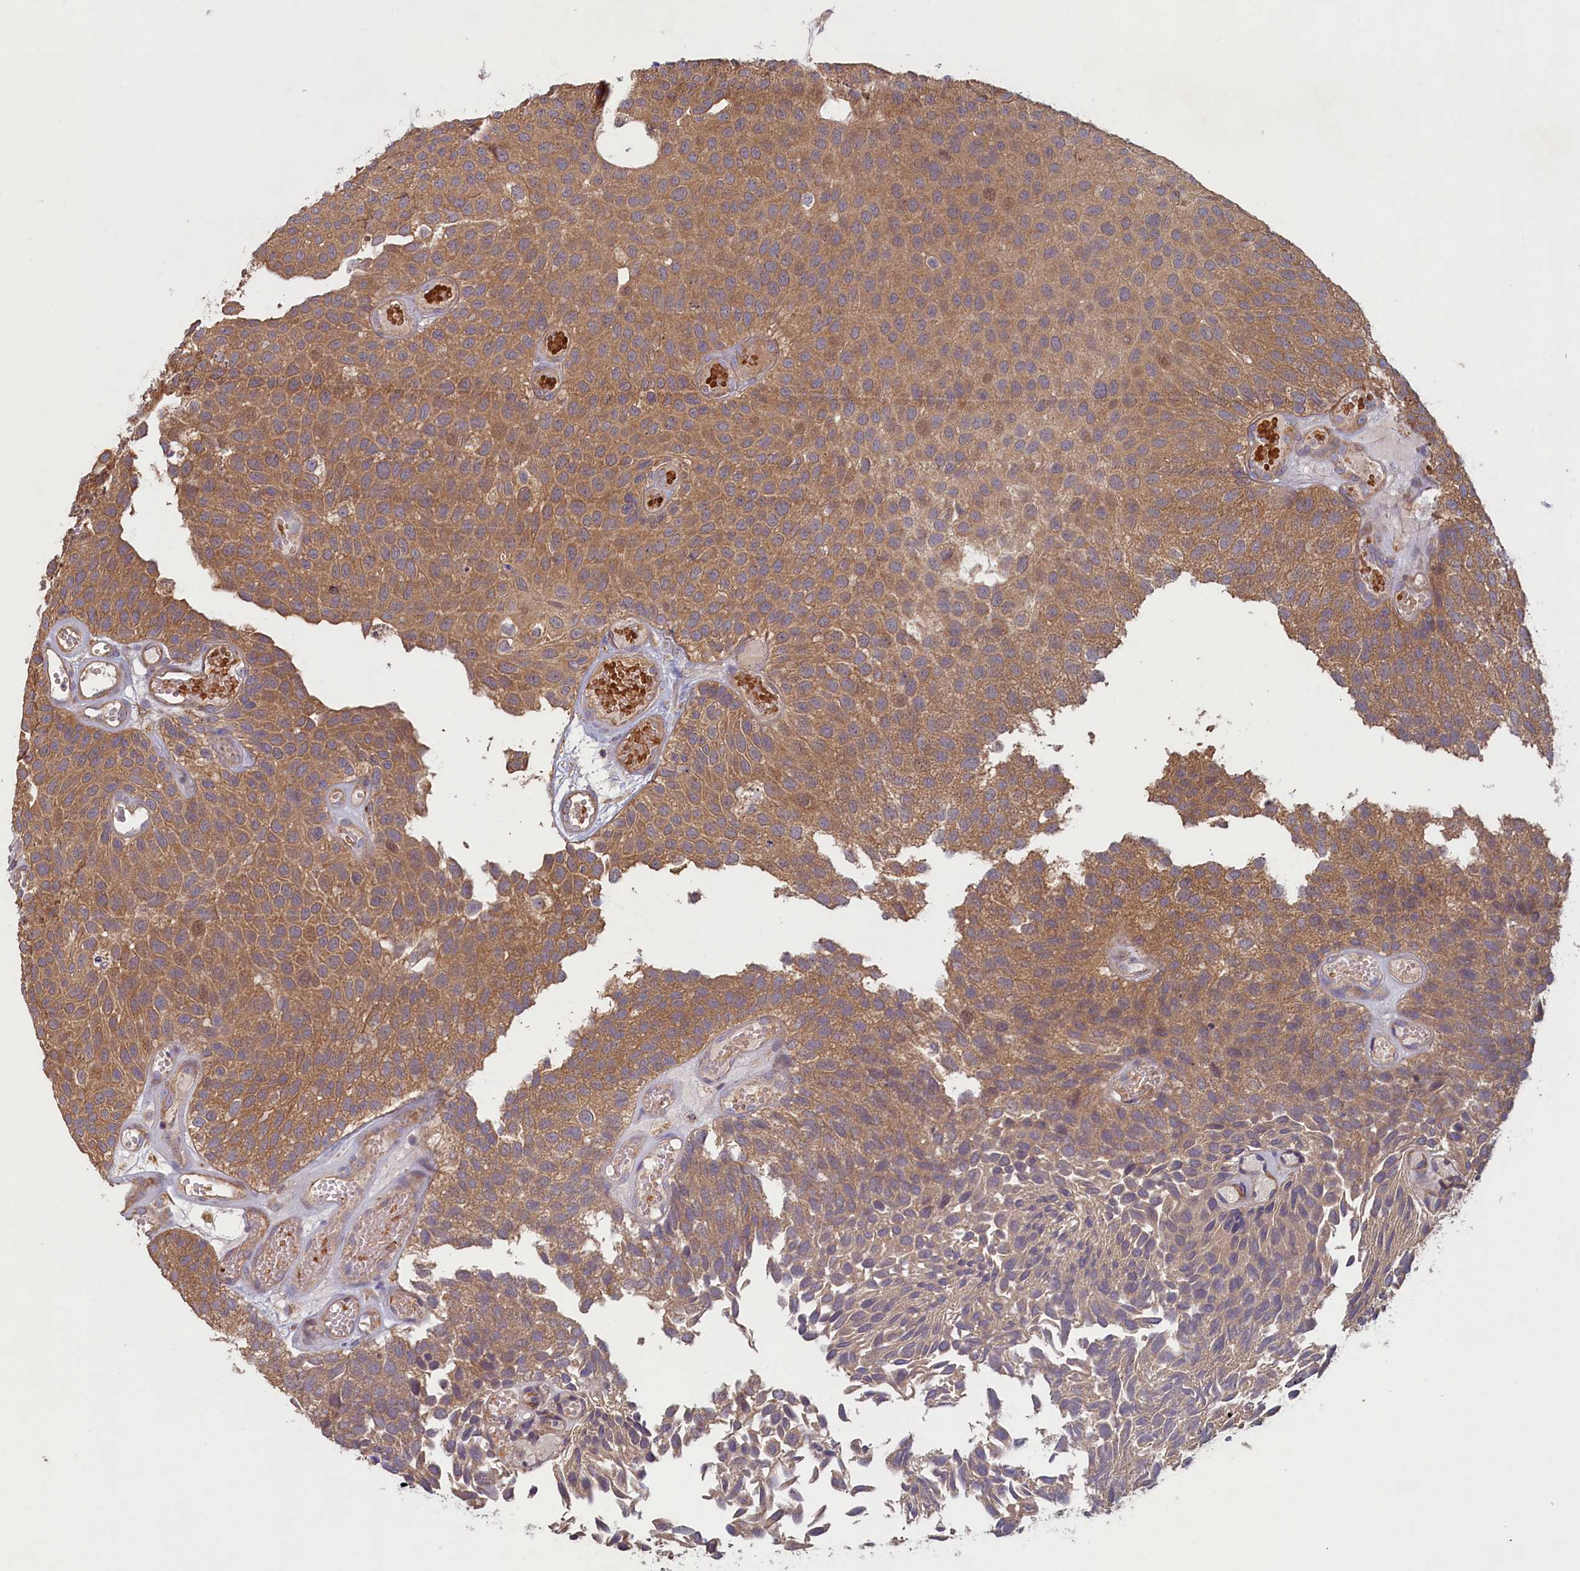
{"staining": {"intensity": "moderate", "quantity": ">75%", "location": "cytoplasmic/membranous"}, "tissue": "urothelial cancer", "cell_type": "Tumor cells", "image_type": "cancer", "snomed": [{"axis": "morphology", "description": "Urothelial carcinoma, Low grade"}, {"axis": "topography", "description": "Urinary bladder"}], "caption": "The immunohistochemical stain labels moderate cytoplasmic/membranous staining in tumor cells of low-grade urothelial carcinoma tissue.", "gene": "CIAO2B", "patient": {"sex": "male", "age": 89}}